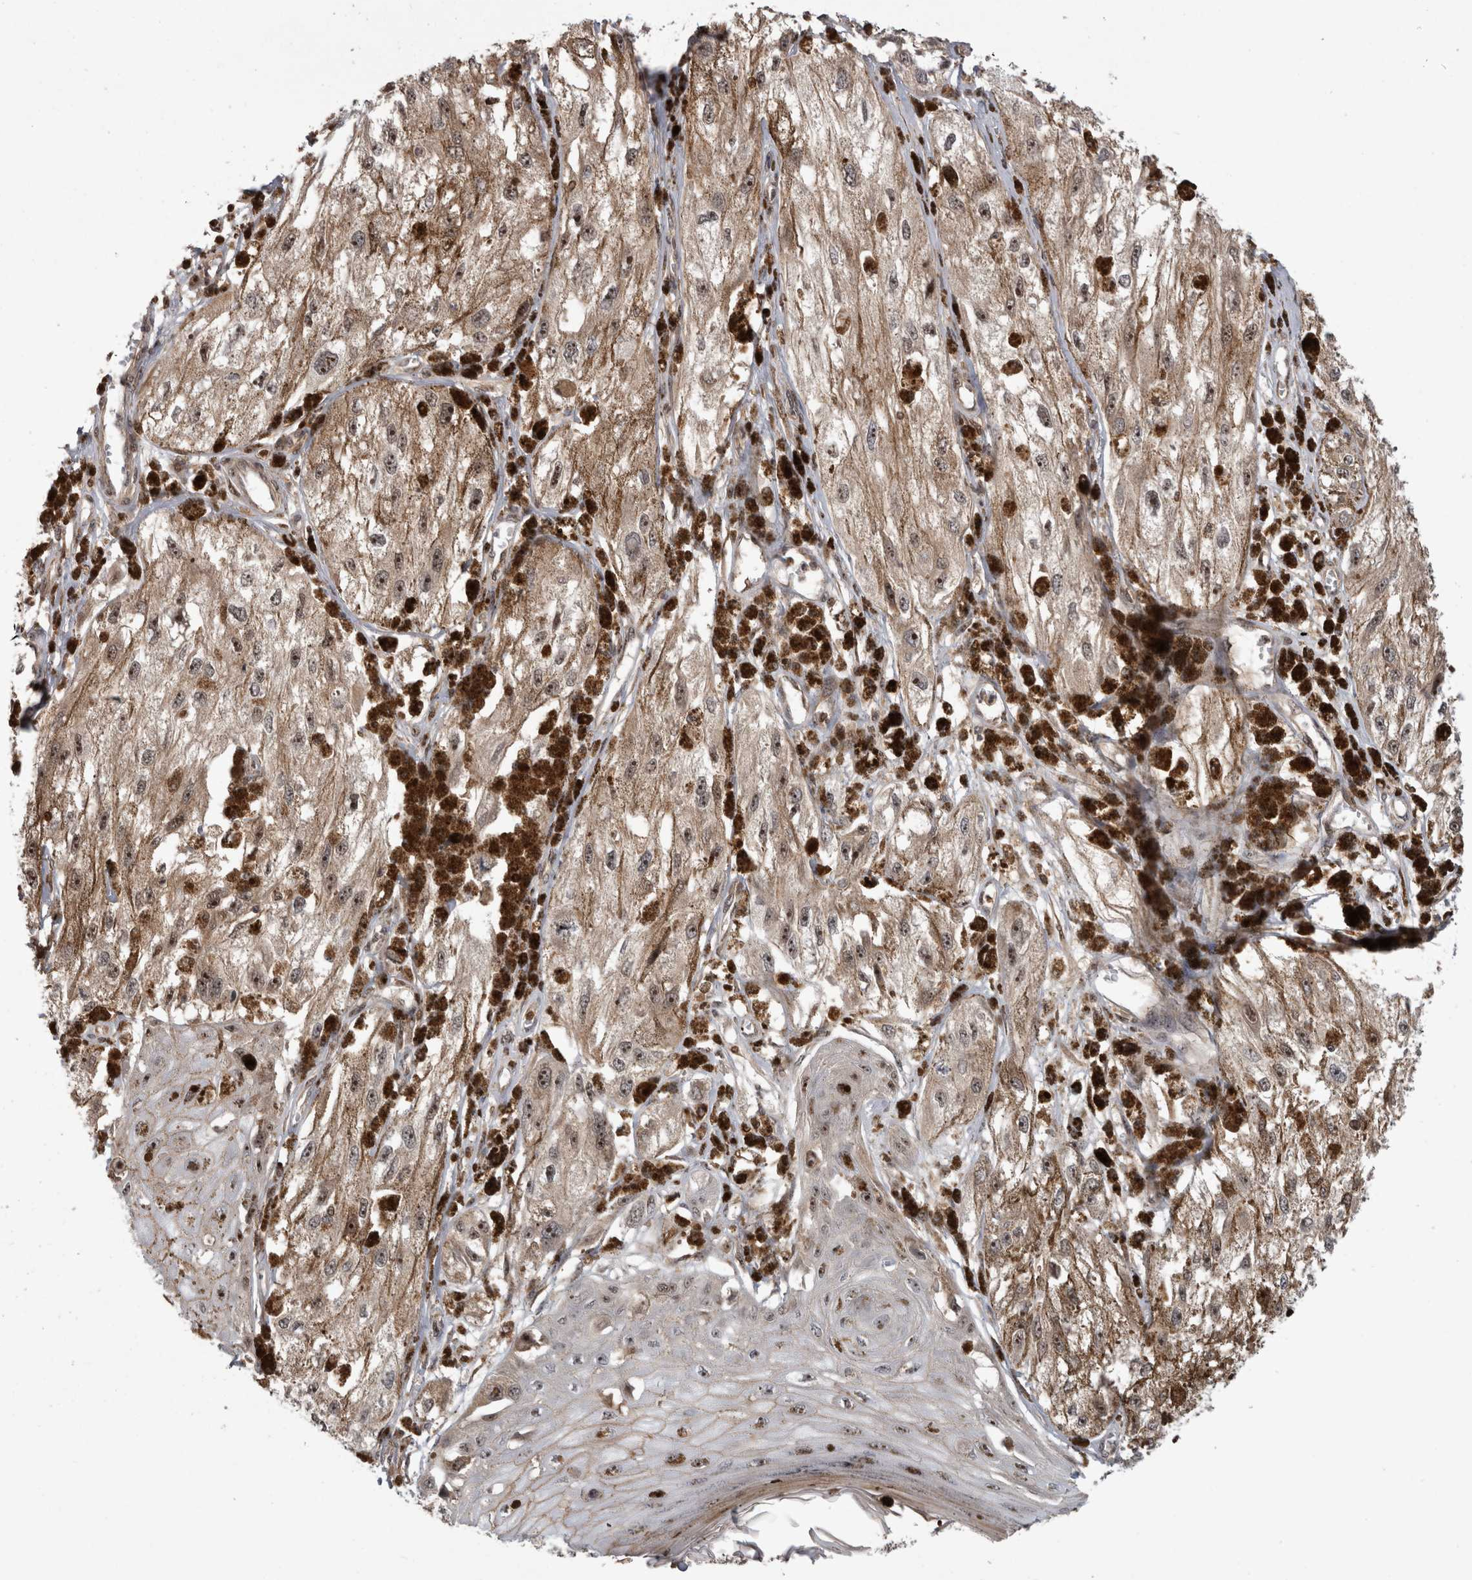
{"staining": {"intensity": "moderate", "quantity": ">75%", "location": "nuclear"}, "tissue": "melanoma", "cell_type": "Tumor cells", "image_type": "cancer", "snomed": [{"axis": "morphology", "description": "Malignant melanoma, NOS"}, {"axis": "topography", "description": "Skin"}], "caption": "High-magnification brightfield microscopy of malignant melanoma stained with DAB (3,3'-diaminobenzidine) (brown) and counterstained with hematoxylin (blue). tumor cells exhibit moderate nuclear positivity is appreciated in approximately>75% of cells. Using DAB (brown) and hematoxylin (blue) stains, captured at high magnification using brightfield microscopy.", "gene": "TDRD7", "patient": {"sex": "male", "age": 88}}